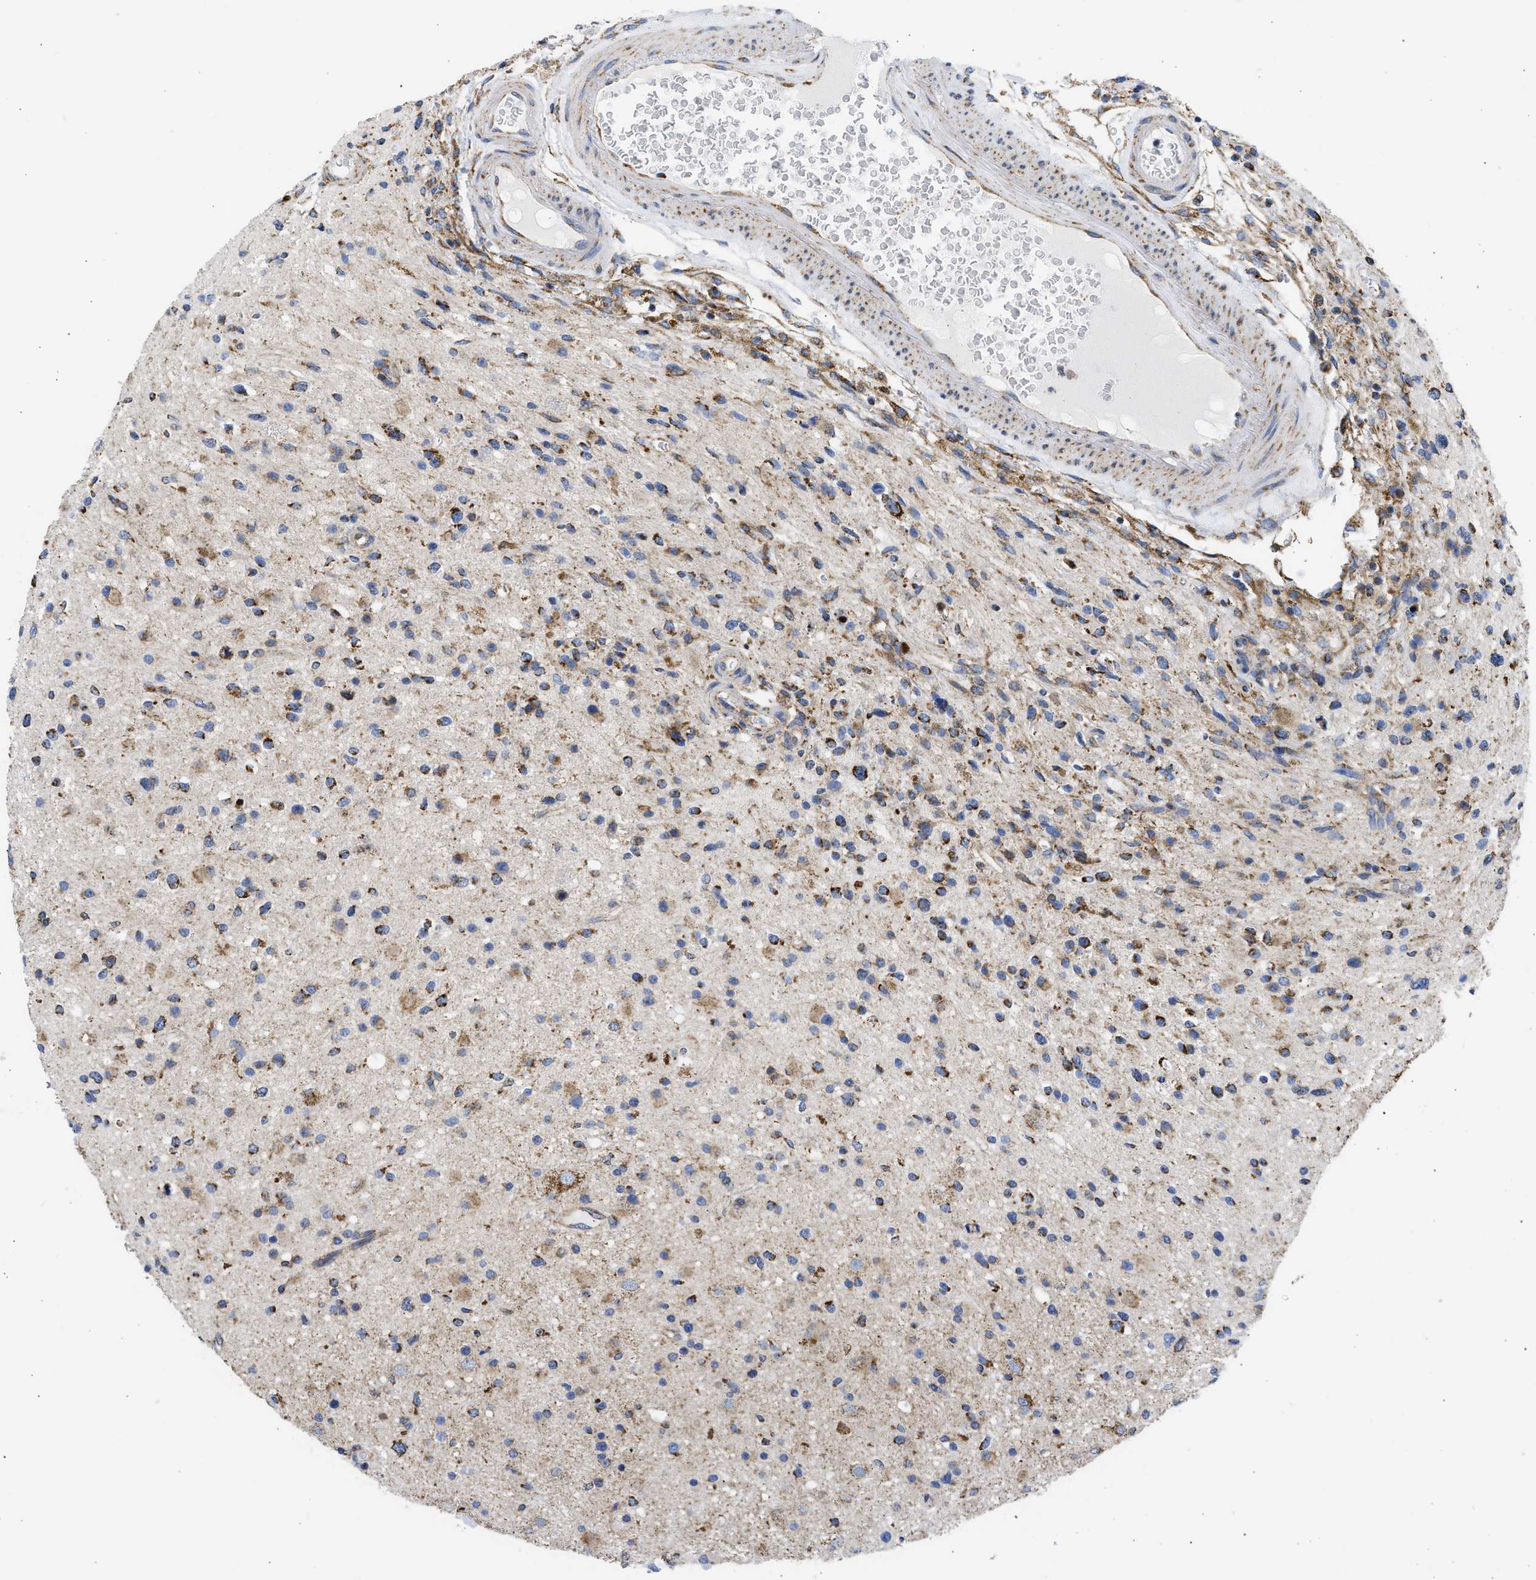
{"staining": {"intensity": "moderate", "quantity": "25%-75%", "location": "cytoplasmic/membranous"}, "tissue": "glioma", "cell_type": "Tumor cells", "image_type": "cancer", "snomed": [{"axis": "morphology", "description": "Glioma, malignant, High grade"}, {"axis": "topography", "description": "Brain"}], "caption": "Immunohistochemical staining of malignant glioma (high-grade) shows medium levels of moderate cytoplasmic/membranous protein positivity in about 25%-75% of tumor cells.", "gene": "CYCS", "patient": {"sex": "male", "age": 33}}